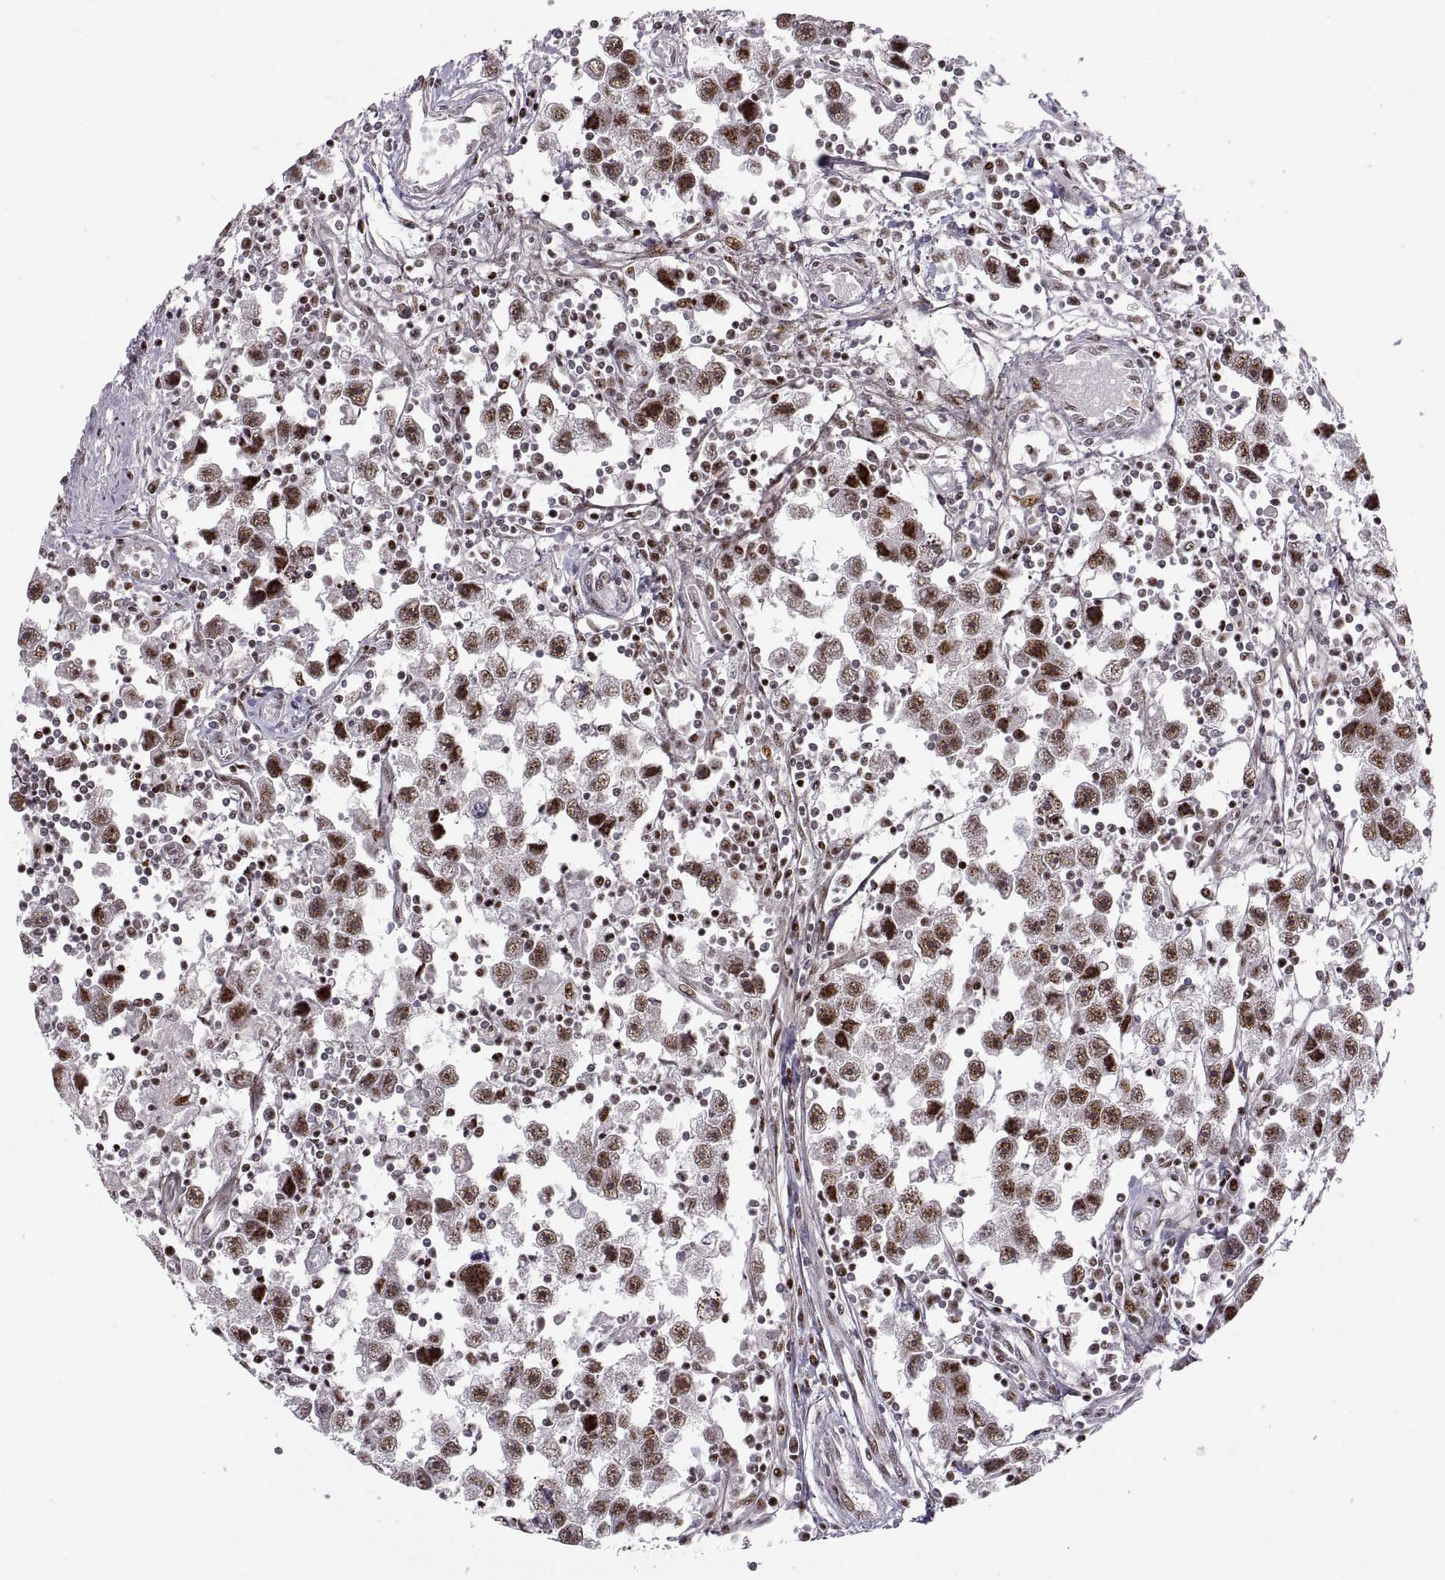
{"staining": {"intensity": "strong", "quantity": ">75%", "location": "nuclear"}, "tissue": "testis cancer", "cell_type": "Tumor cells", "image_type": "cancer", "snomed": [{"axis": "morphology", "description": "Seminoma, NOS"}, {"axis": "topography", "description": "Testis"}], "caption": "Testis cancer (seminoma) stained with a protein marker shows strong staining in tumor cells.", "gene": "SNAI1", "patient": {"sex": "male", "age": 30}}